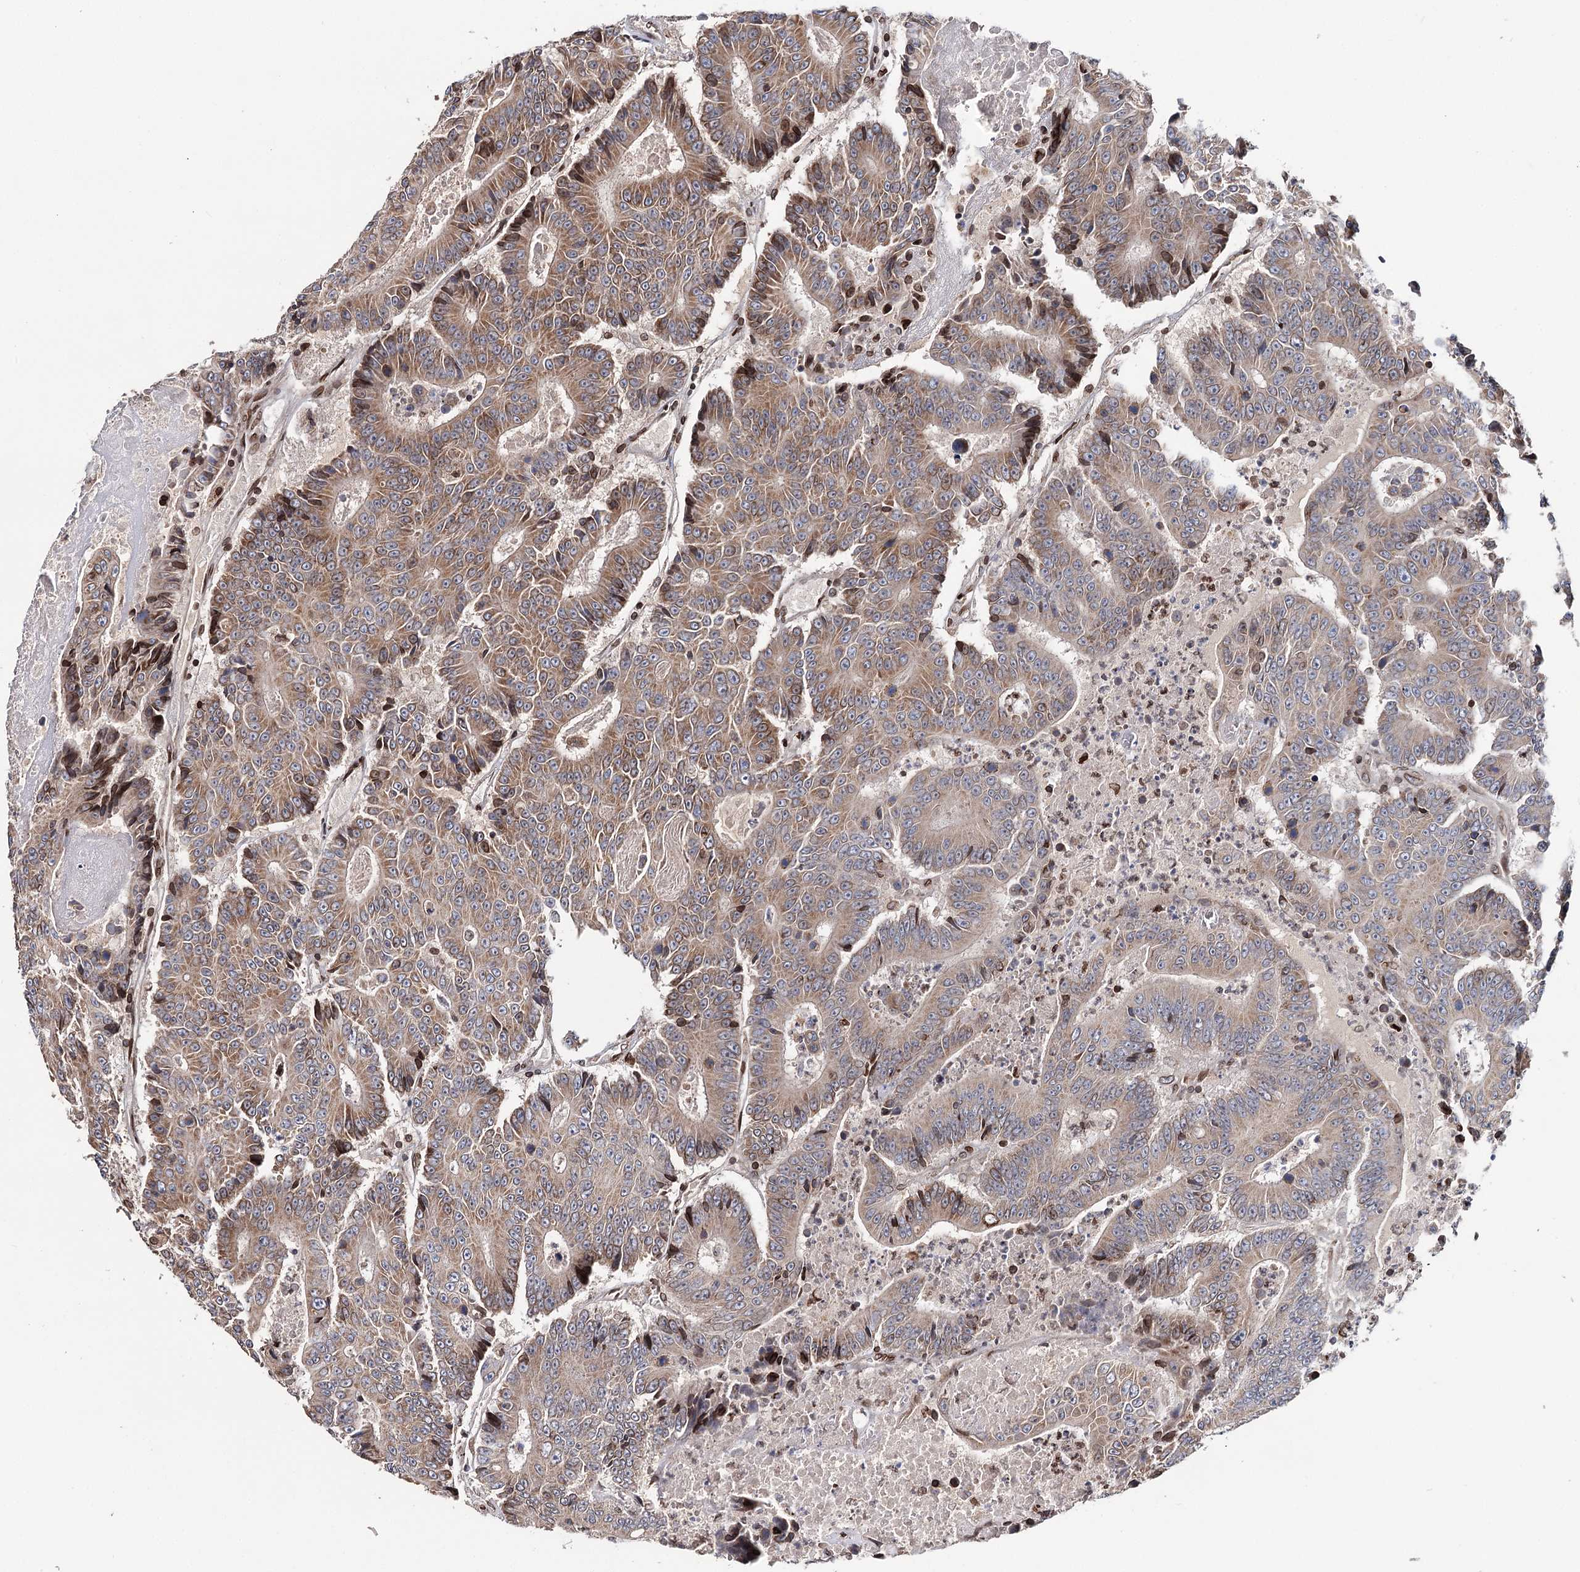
{"staining": {"intensity": "moderate", "quantity": ">75%", "location": "cytoplasmic/membranous"}, "tissue": "colorectal cancer", "cell_type": "Tumor cells", "image_type": "cancer", "snomed": [{"axis": "morphology", "description": "Adenocarcinoma, NOS"}, {"axis": "topography", "description": "Colon"}], "caption": "The image demonstrates a brown stain indicating the presence of a protein in the cytoplasmic/membranous of tumor cells in colorectal adenocarcinoma. The staining is performed using DAB (3,3'-diaminobenzidine) brown chromogen to label protein expression. The nuclei are counter-stained blue using hematoxylin.", "gene": "CFAP46", "patient": {"sex": "male", "age": 83}}